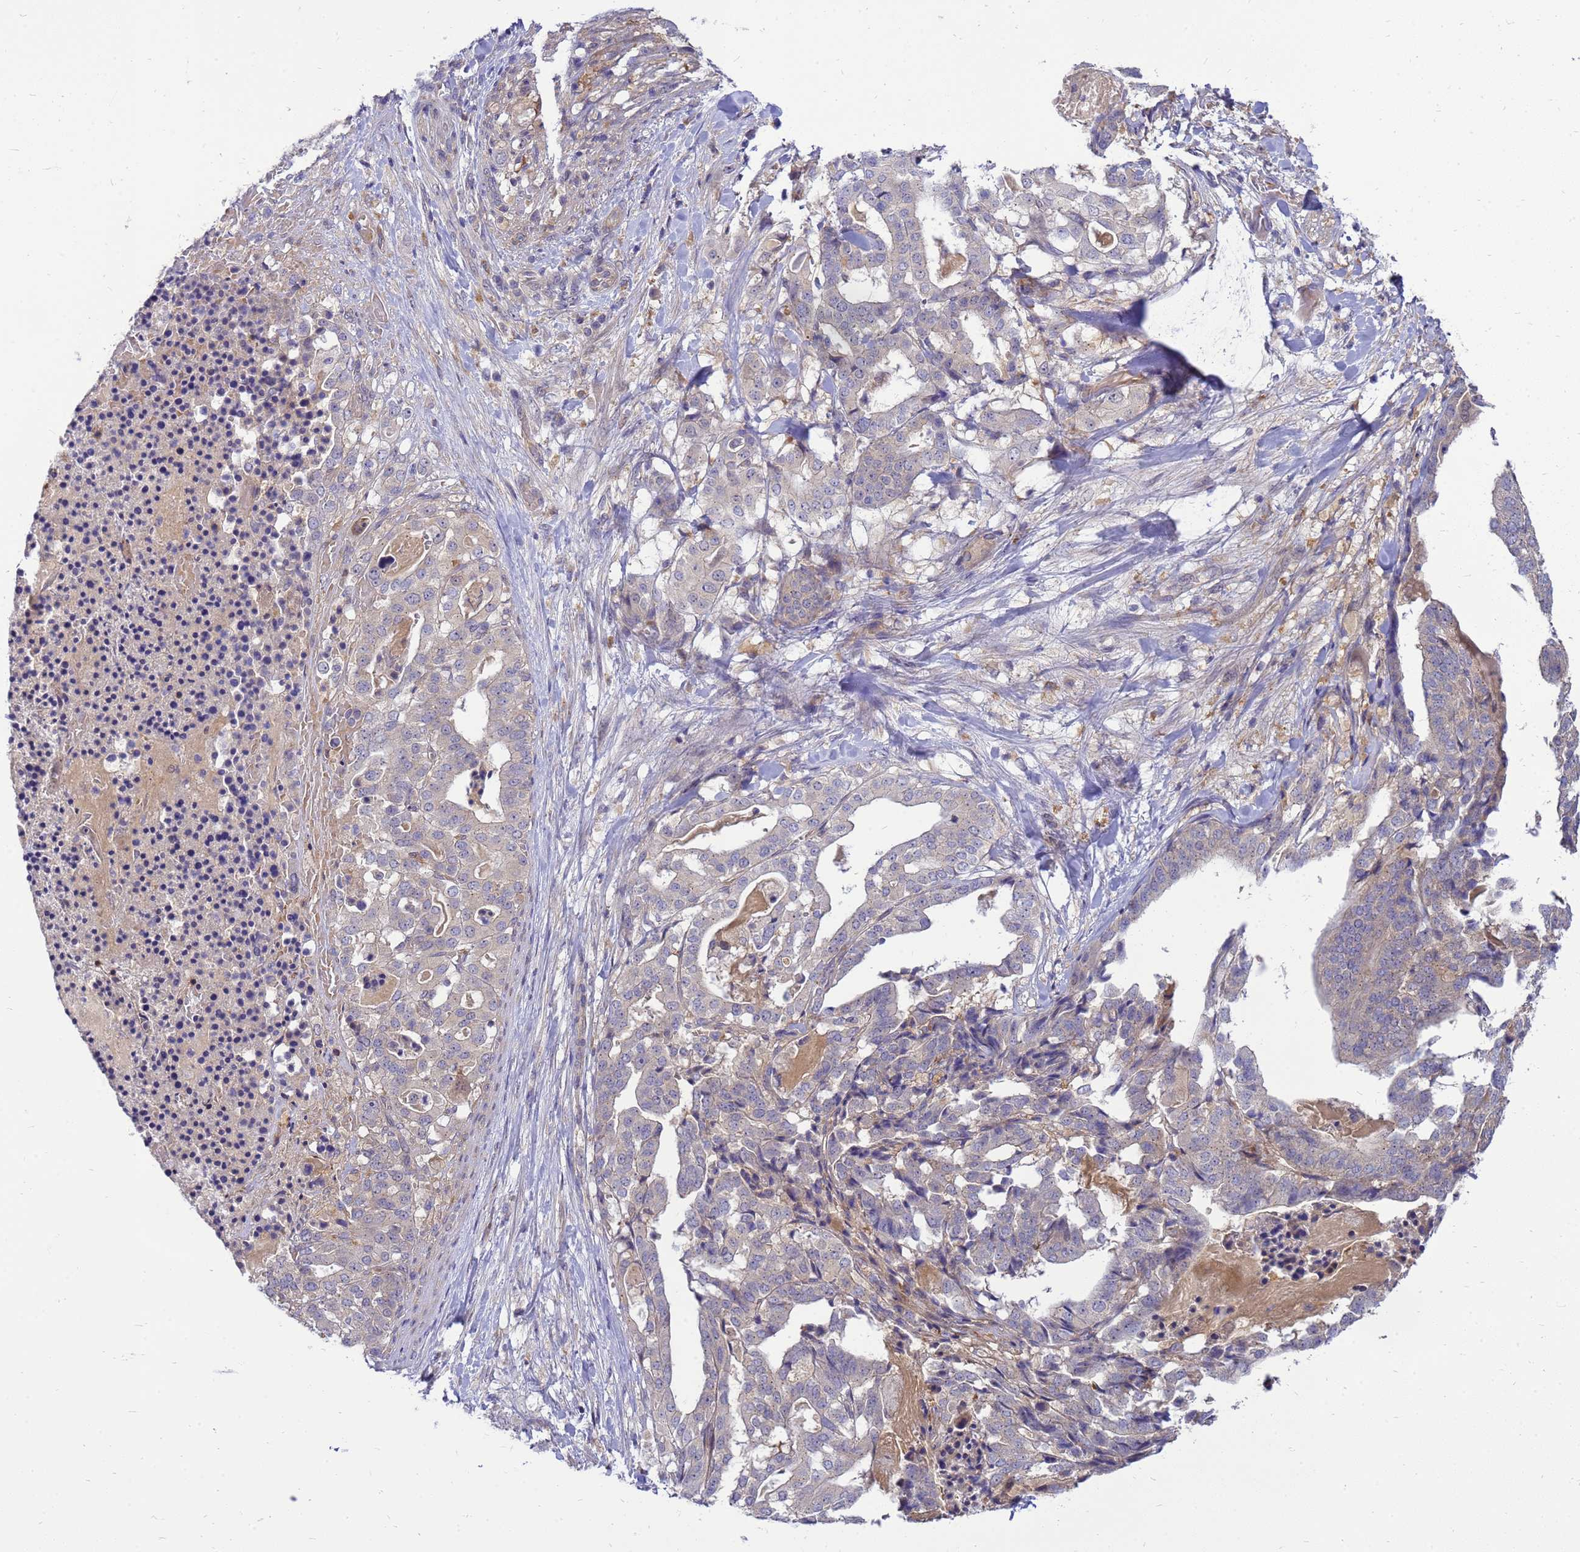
{"staining": {"intensity": "negative", "quantity": "none", "location": "none"}, "tissue": "stomach cancer", "cell_type": "Tumor cells", "image_type": "cancer", "snomed": [{"axis": "morphology", "description": "Adenocarcinoma, NOS"}, {"axis": "topography", "description": "Stomach"}], "caption": "Tumor cells are negative for brown protein staining in stomach cancer. (Brightfield microscopy of DAB (3,3'-diaminobenzidine) IHC at high magnification).", "gene": "ENOPH1", "patient": {"sex": "male", "age": 48}}